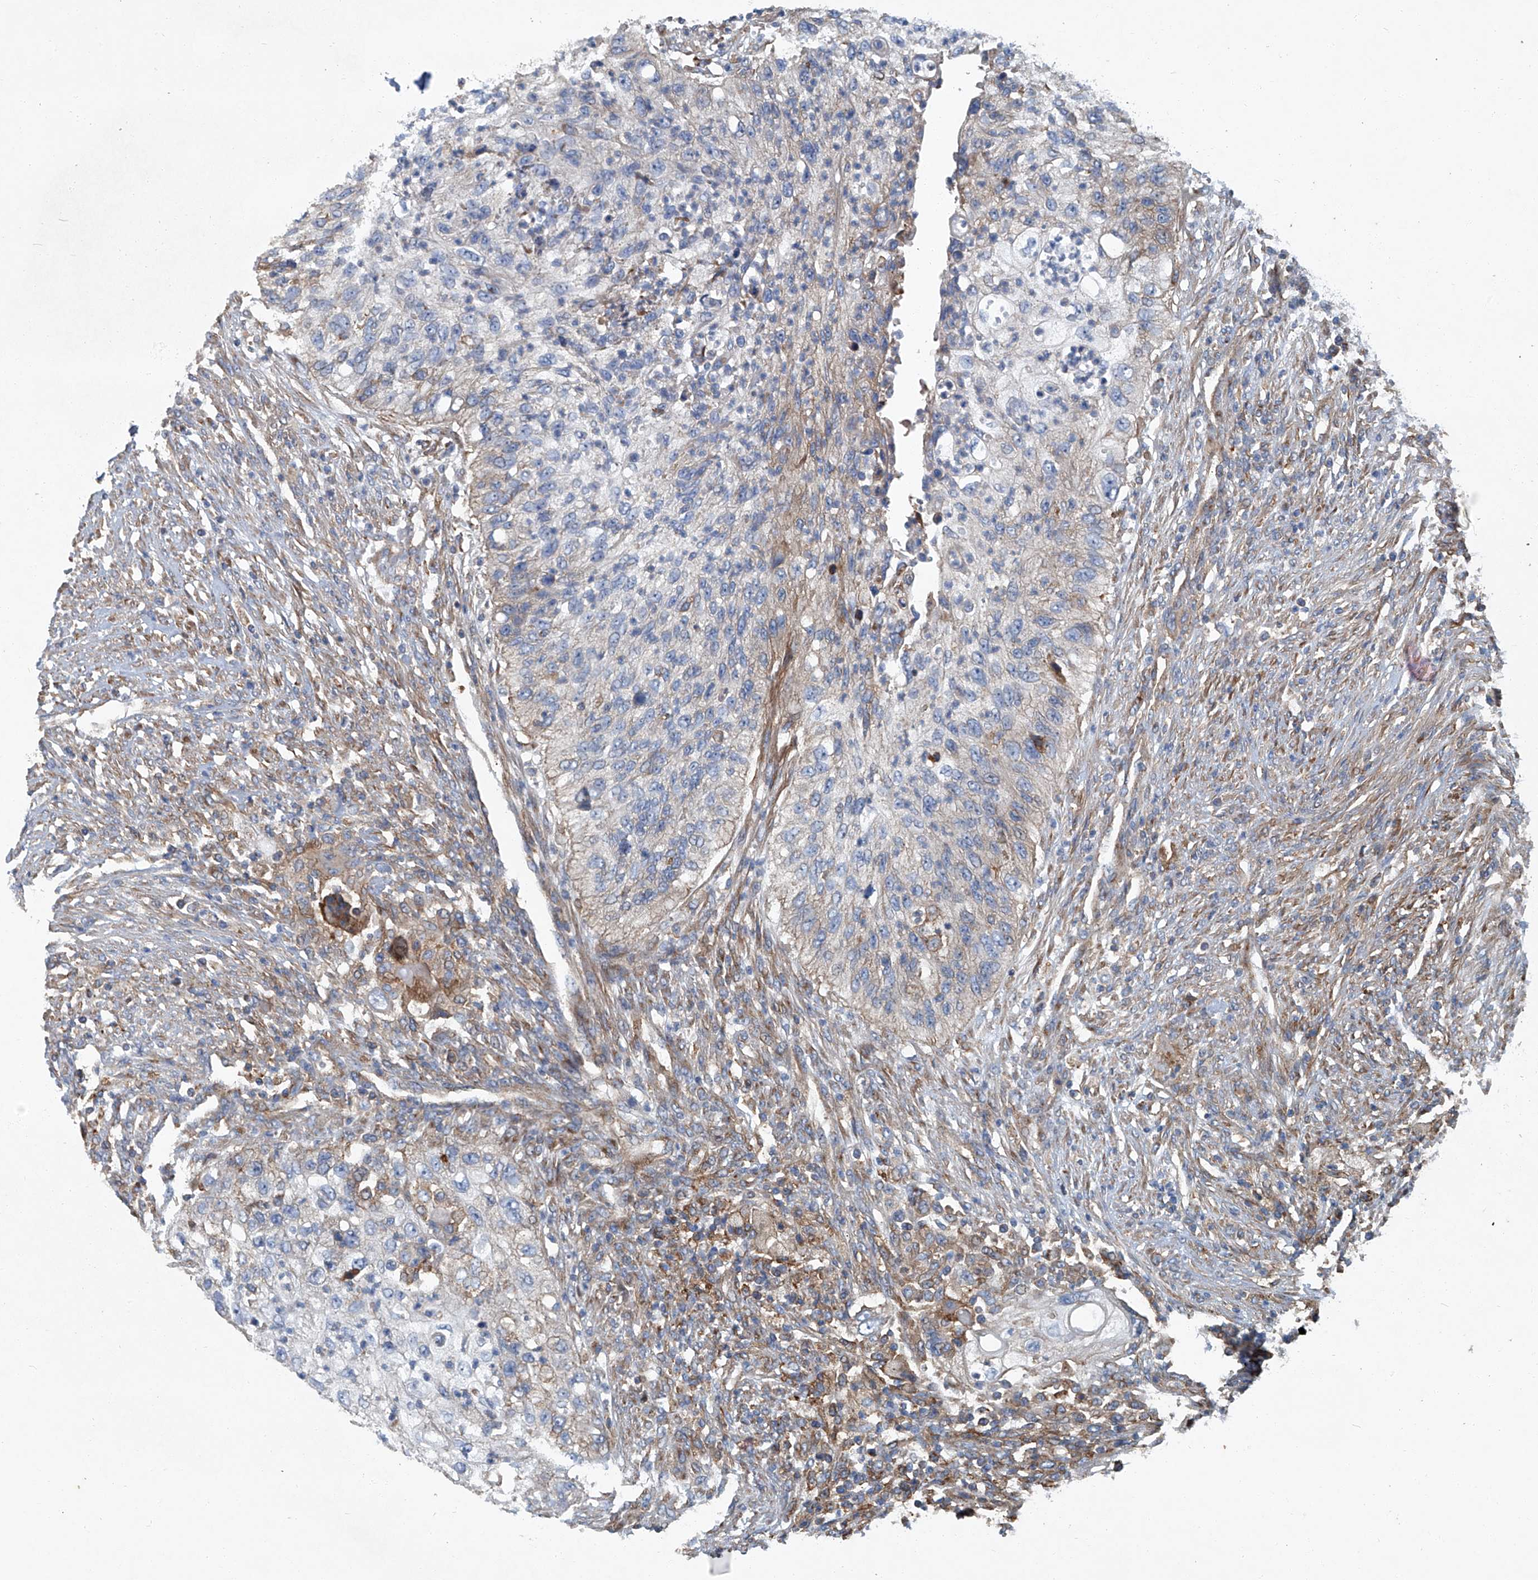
{"staining": {"intensity": "weak", "quantity": "<25%", "location": "cytoplasmic/membranous"}, "tissue": "urothelial cancer", "cell_type": "Tumor cells", "image_type": "cancer", "snomed": [{"axis": "morphology", "description": "Urothelial carcinoma, High grade"}, {"axis": "topography", "description": "Urinary bladder"}], "caption": "High magnification brightfield microscopy of urothelial cancer stained with DAB (brown) and counterstained with hematoxylin (blue): tumor cells show no significant positivity. The staining was performed using DAB (3,3'-diaminobenzidine) to visualize the protein expression in brown, while the nuclei were stained in blue with hematoxylin (Magnification: 20x).", "gene": "PIGH", "patient": {"sex": "female", "age": 60}}